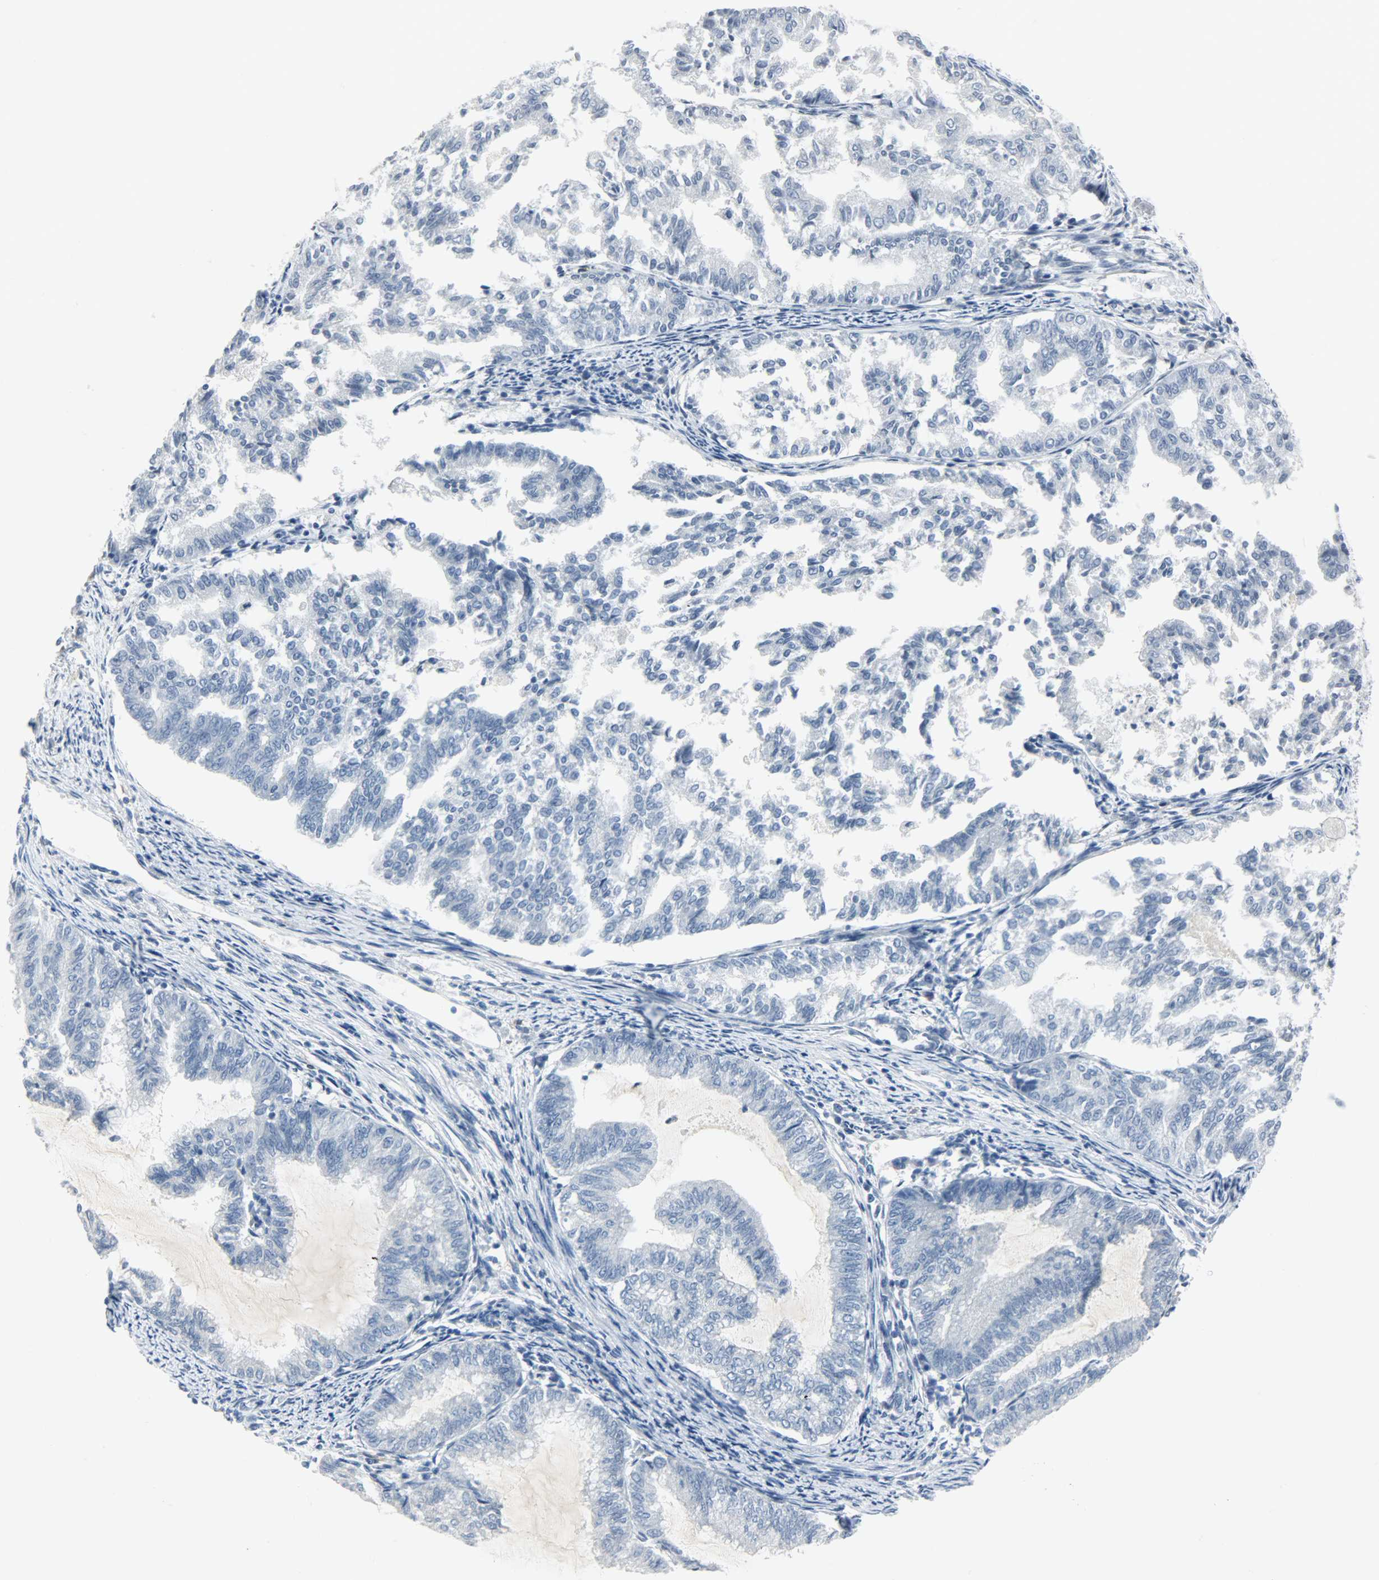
{"staining": {"intensity": "negative", "quantity": "none", "location": "none"}, "tissue": "endometrial cancer", "cell_type": "Tumor cells", "image_type": "cancer", "snomed": [{"axis": "morphology", "description": "Adenocarcinoma, NOS"}, {"axis": "topography", "description": "Endometrium"}], "caption": "Adenocarcinoma (endometrial) stained for a protein using immunohistochemistry demonstrates no expression tumor cells.", "gene": "KIT", "patient": {"sex": "female", "age": 79}}